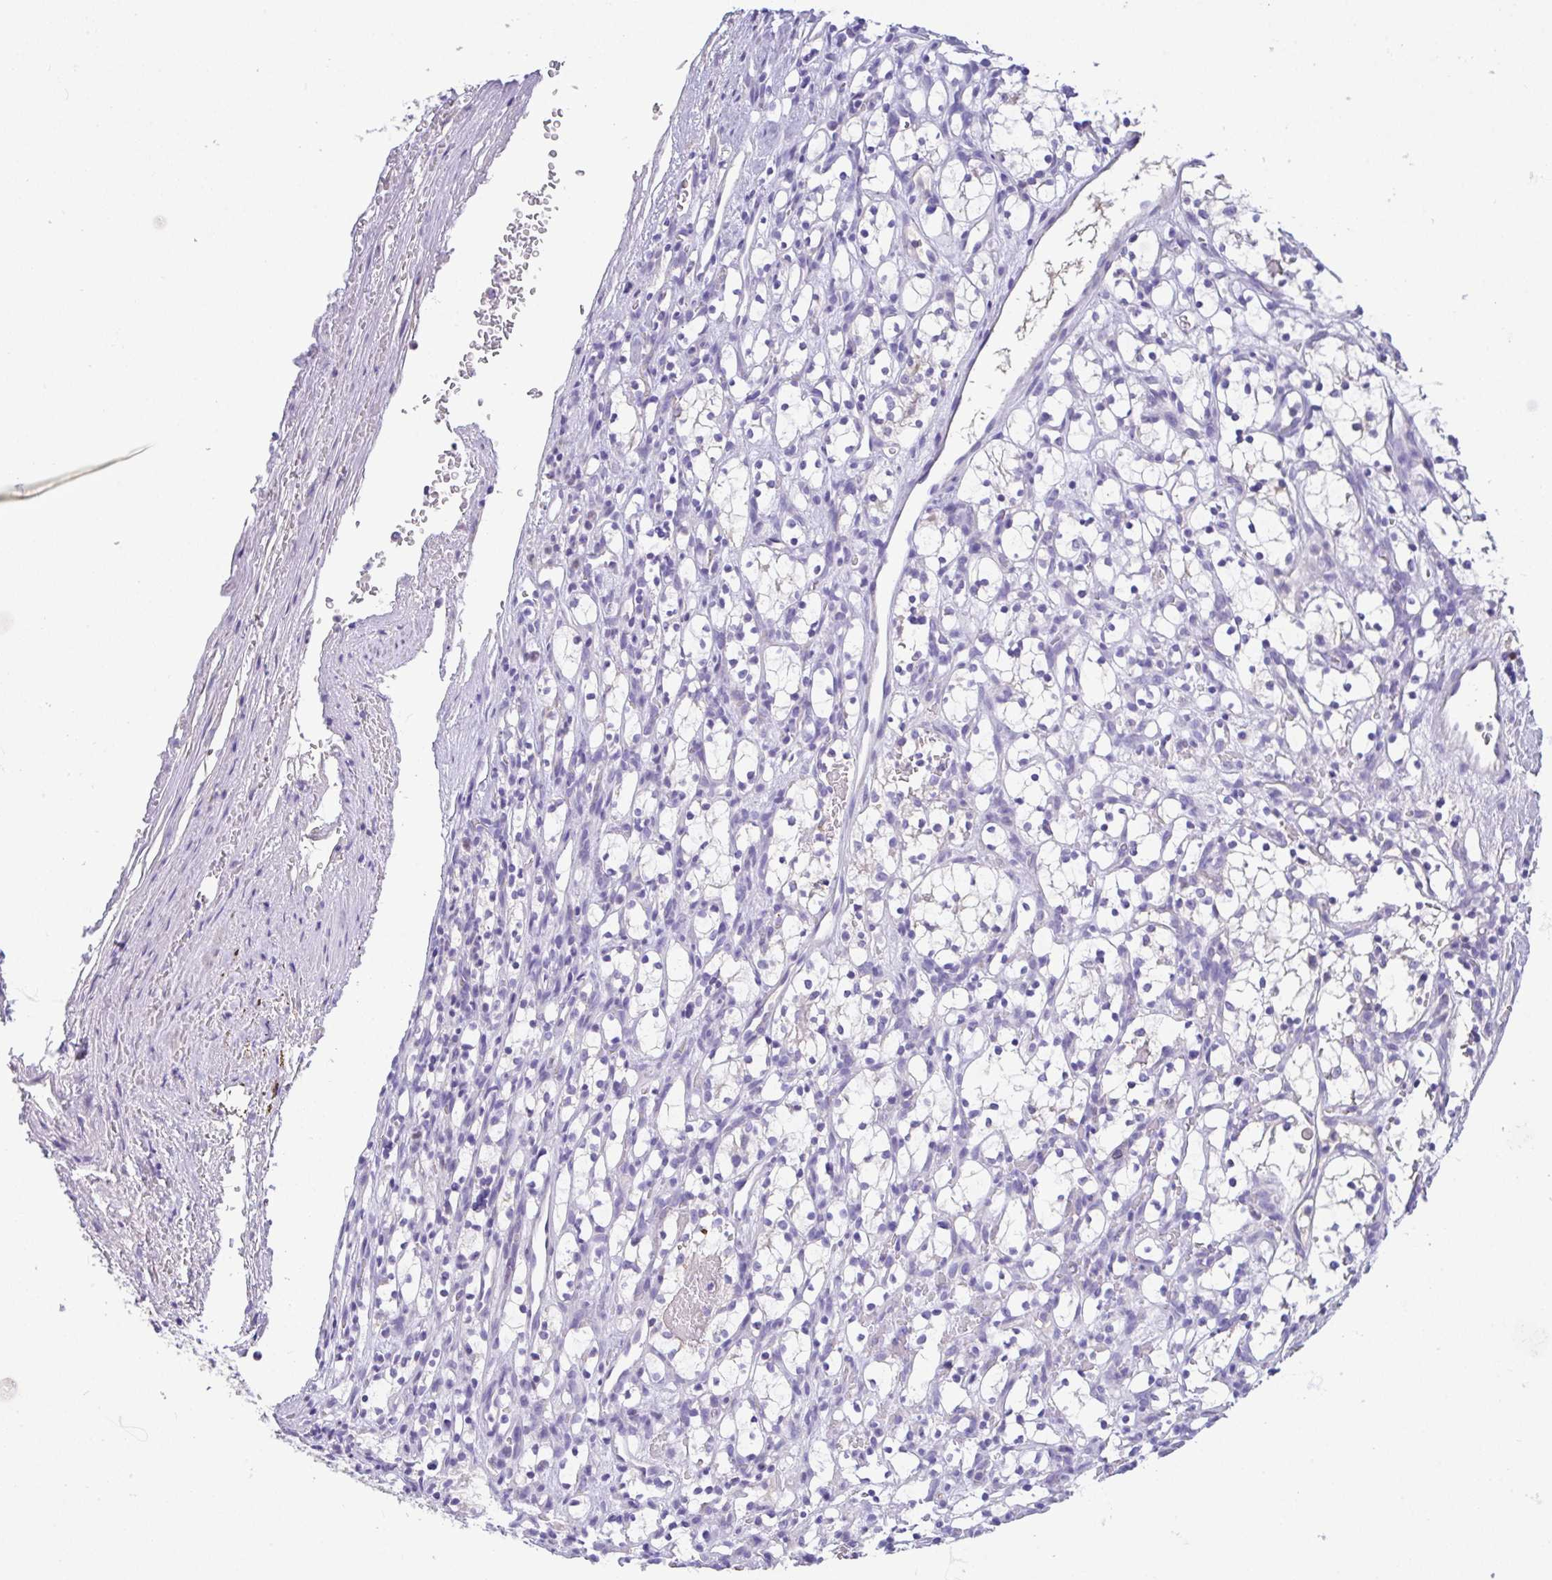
{"staining": {"intensity": "negative", "quantity": "none", "location": "none"}, "tissue": "renal cancer", "cell_type": "Tumor cells", "image_type": "cancer", "snomed": [{"axis": "morphology", "description": "Adenocarcinoma, NOS"}, {"axis": "topography", "description": "Kidney"}], "caption": "The IHC photomicrograph has no significant staining in tumor cells of renal cancer (adenocarcinoma) tissue.", "gene": "CA10", "patient": {"sex": "female", "age": 69}}